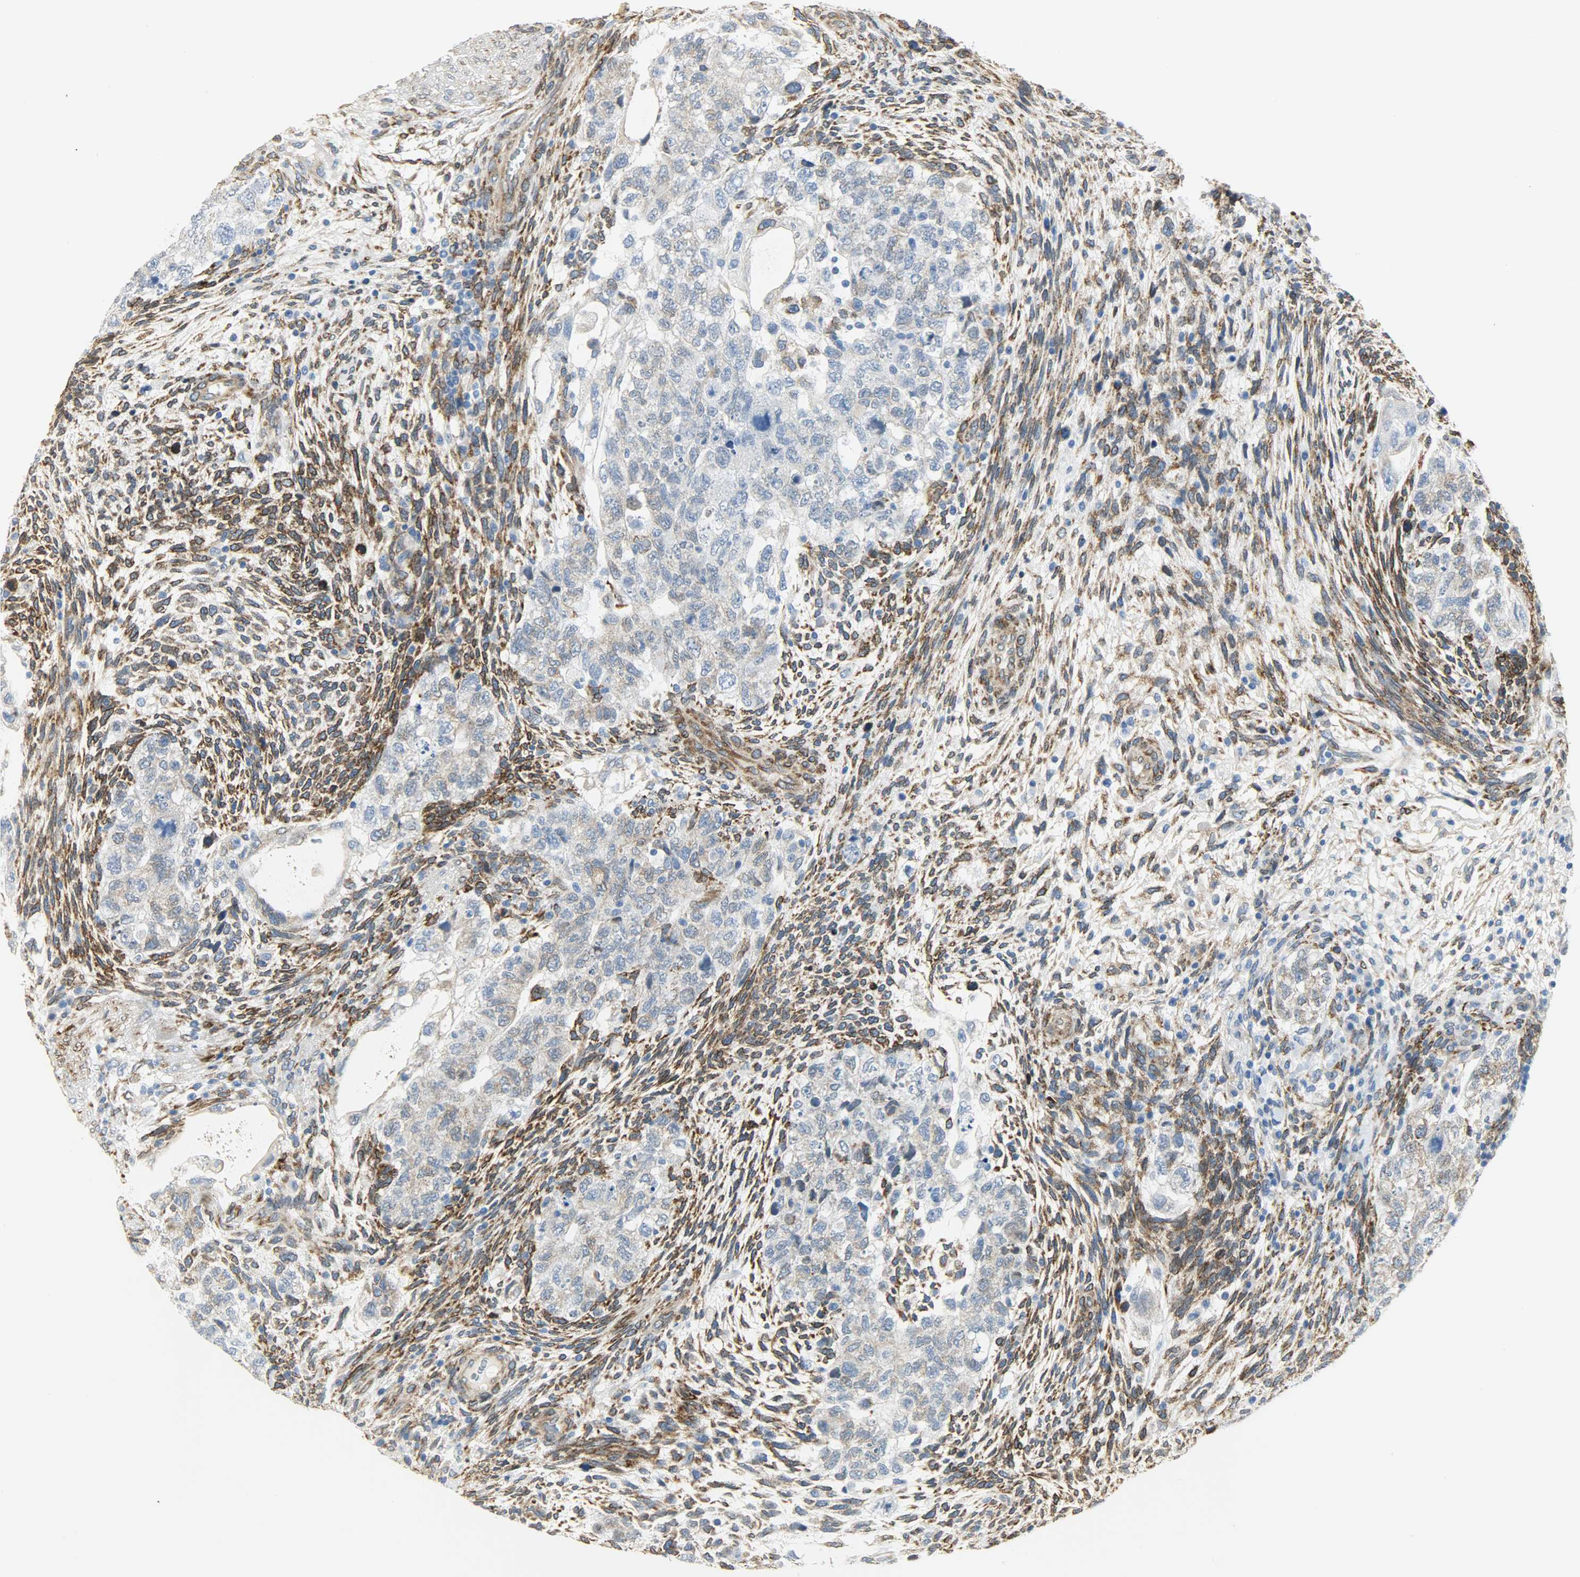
{"staining": {"intensity": "moderate", "quantity": ">75%", "location": "cytoplasmic/membranous"}, "tissue": "testis cancer", "cell_type": "Tumor cells", "image_type": "cancer", "snomed": [{"axis": "morphology", "description": "Normal tissue, NOS"}, {"axis": "morphology", "description": "Carcinoma, Embryonal, NOS"}, {"axis": "topography", "description": "Testis"}], "caption": "Human testis cancer stained with a protein marker shows moderate staining in tumor cells.", "gene": "PKD2", "patient": {"sex": "male", "age": 36}}